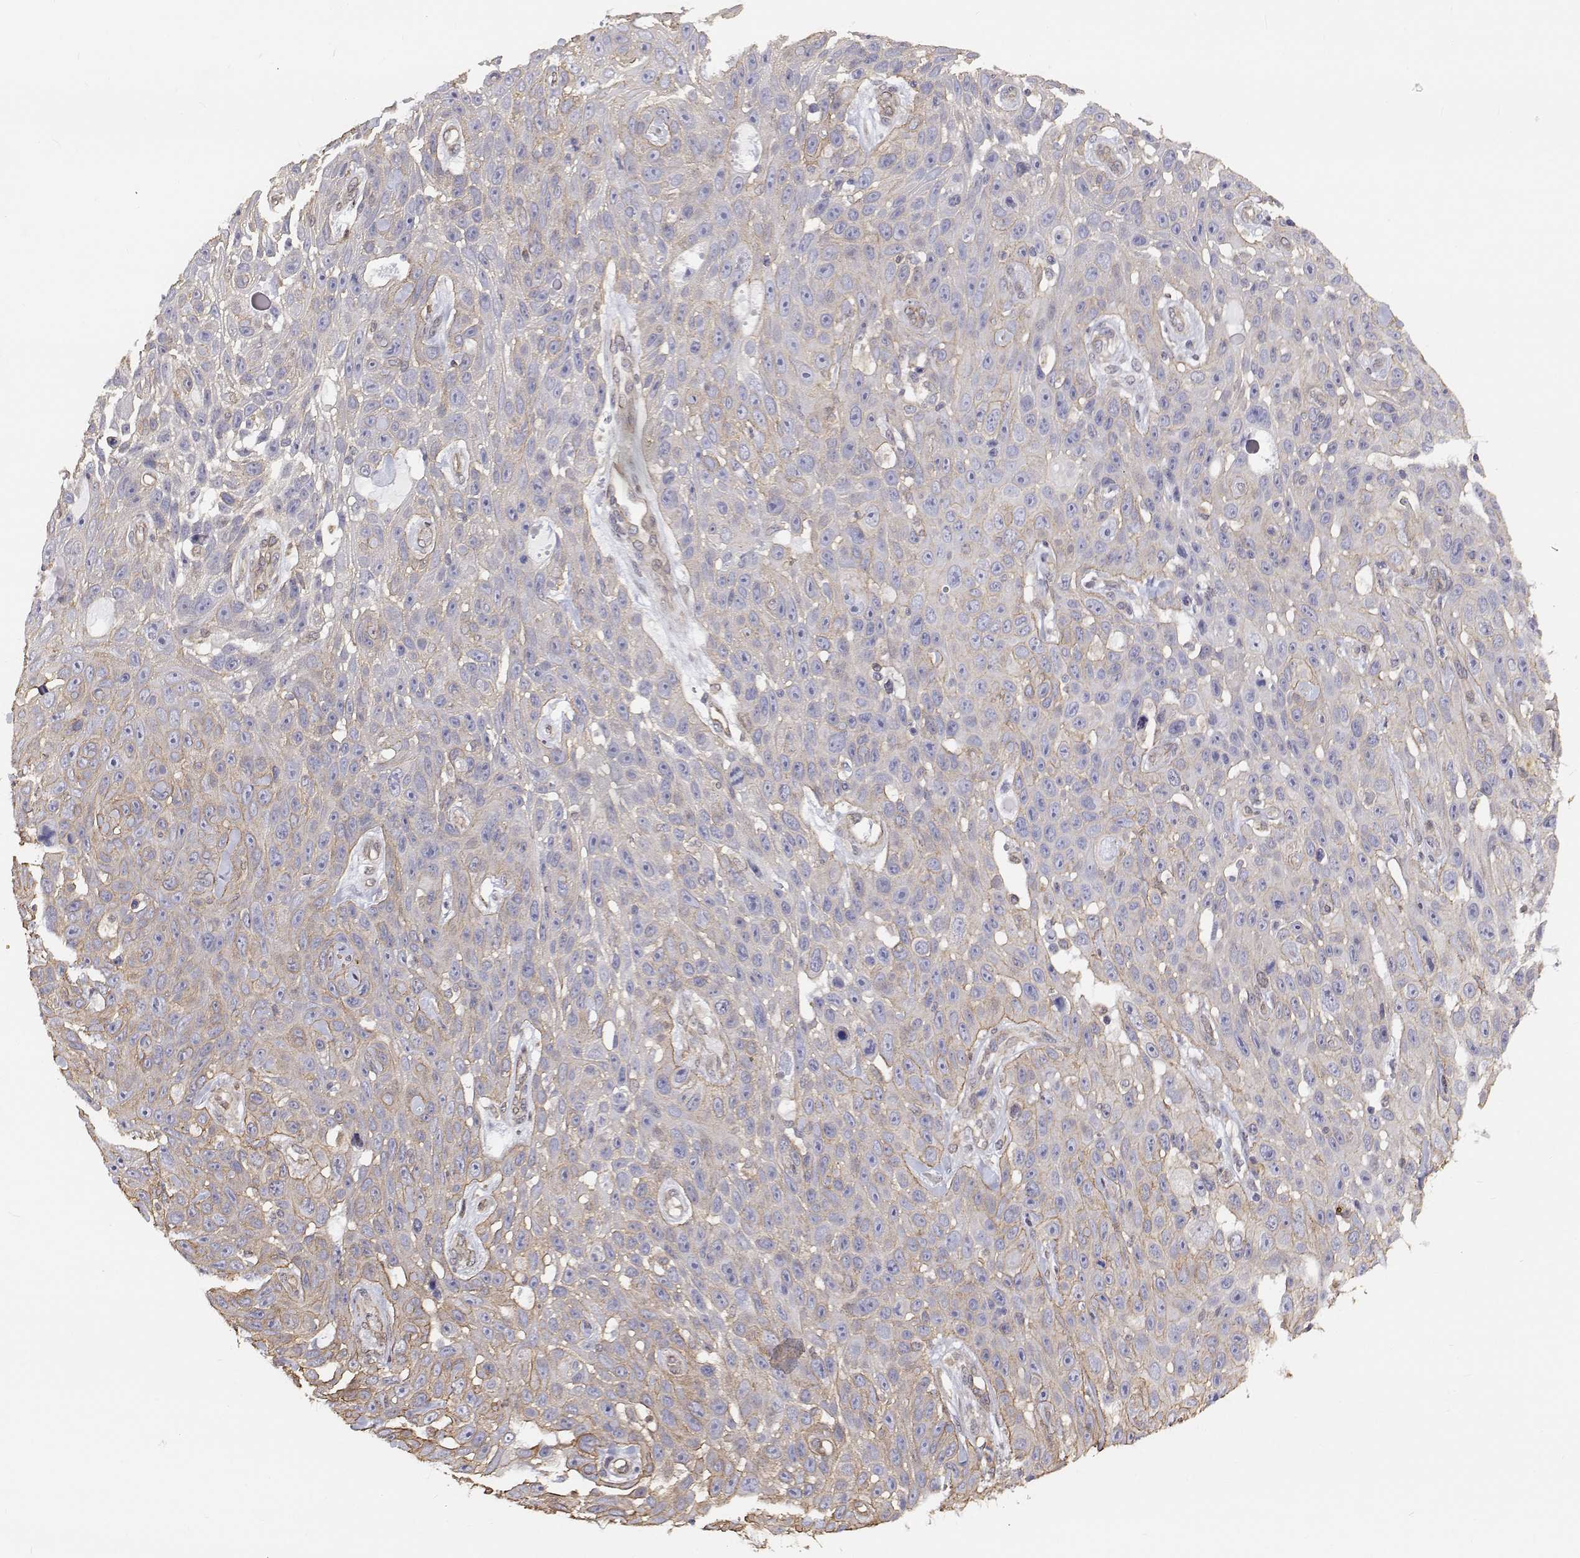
{"staining": {"intensity": "weak", "quantity": "<25%", "location": "cytoplasmic/membranous"}, "tissue": "skin cancer", "cell_type": "Tumor cells", "image_type": "cancer", "snomed": [{"axis": "morphology", "description": "Squamous cell carcinoma, NOS"}, {"axis": "topography", "description": "Skin"}], "caption": "Immunohistochemistry (IHC) image of human skin squamous cell carcinoma stained for a protein (brown), which exhibits no positivity in tumor cells. The staining was performed using DAB to visualize the protein expression in brown, while the nuclei were stained in blue with hematoxylin (Magnification: 20x).", "gene": "GSDMA", "patient": {"sex": "male", "age": 82}}